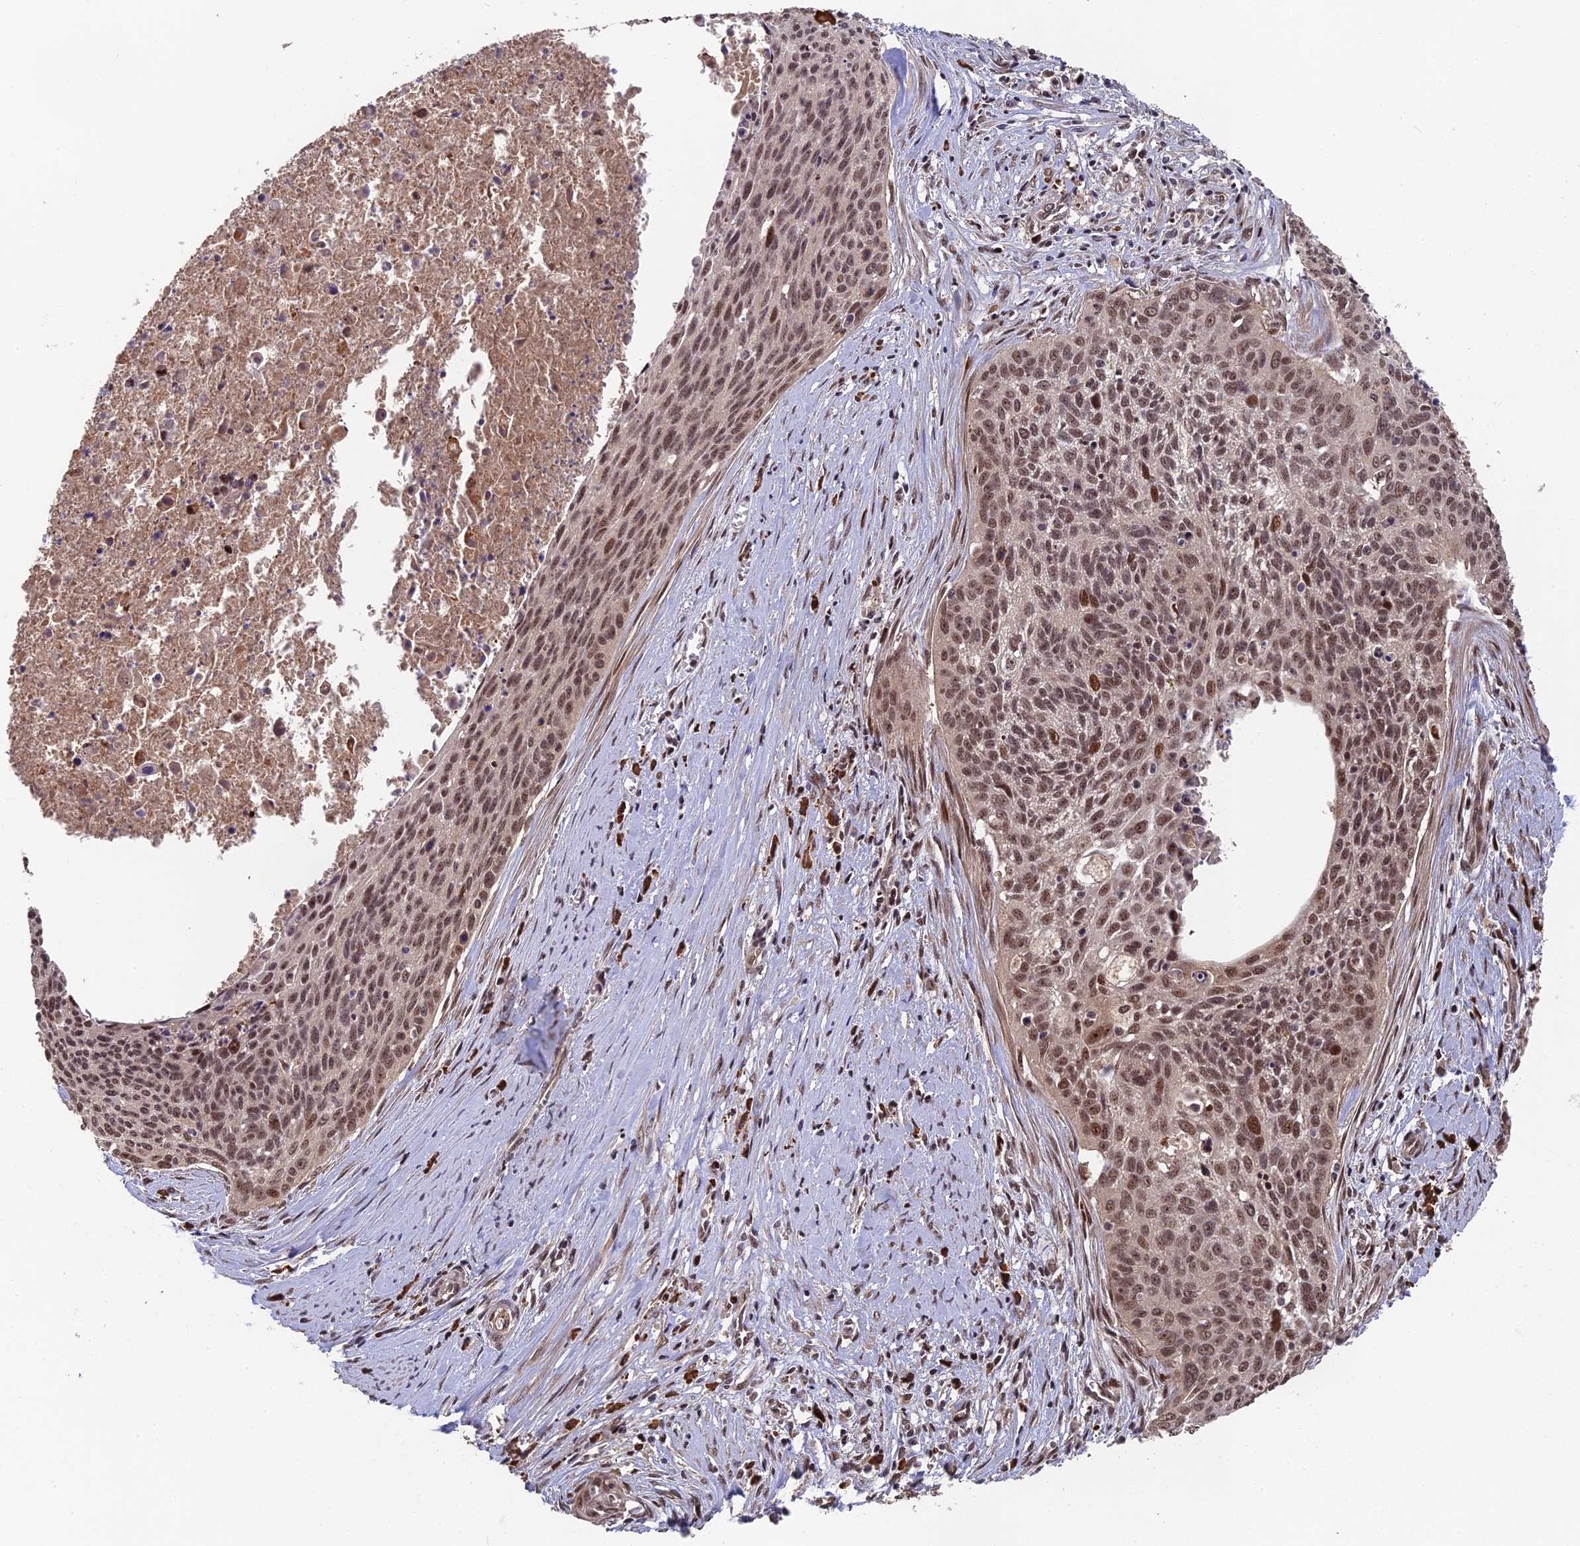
{"staining": {"intensity": "moderate", "quantity": ">75%", "location": "nuclear"}, "tissue": "cervical cancer", "cell_type": "Tumor cells", "image_type": "cancer", "snomed": [{"axis": "morphology", "description": "Squamous cell carcinoma, NOS"}, {"axis": "topography", "description": "Cervix"}], "caption": "Protein staining displays moderate nuclear expression in approximately >75% of tumor cells in cervical squamous cell carcinoma.", "gene": "OSBPL1A", "patient": {"sex": "female", "age": 55}}